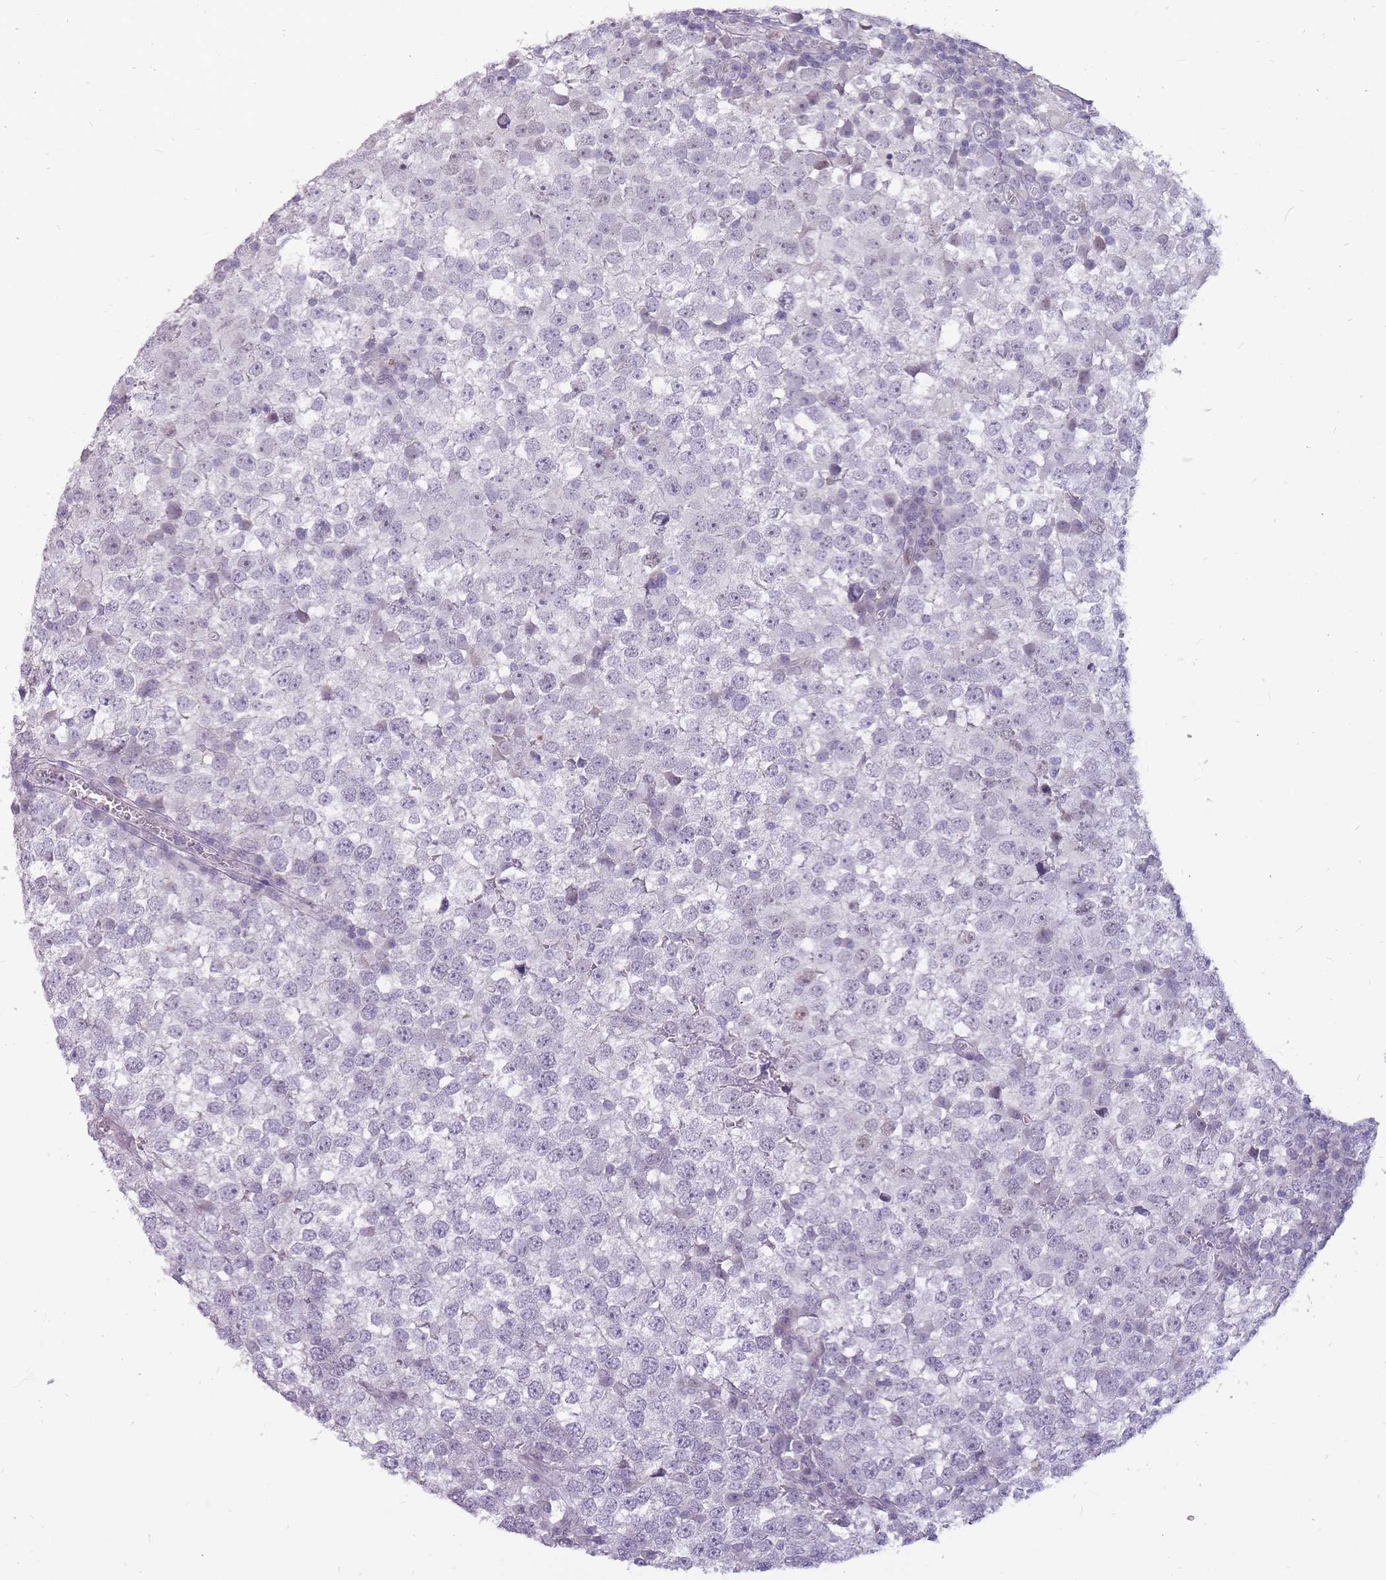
{"staining": {"intensity": "negative", "quantity": "none", "location": "none"}, "tissue": "testis cancer", "cell_type": "Tumor cells", "image_type": "cancer", "snomed": [{"axis": "morphology", "description": "Seminoma, NOS"}, {"axis": "topography", "description": "Testis"}], "caption": "IHC of testis seminoma demonstrates no positivity in tumor cells. (DAB immunohistochemistry (IHC) visualized using brightfield microscopy, high magnification).", "gene": "POMZP3", "patient": {"sex": "male", "age": 65}}